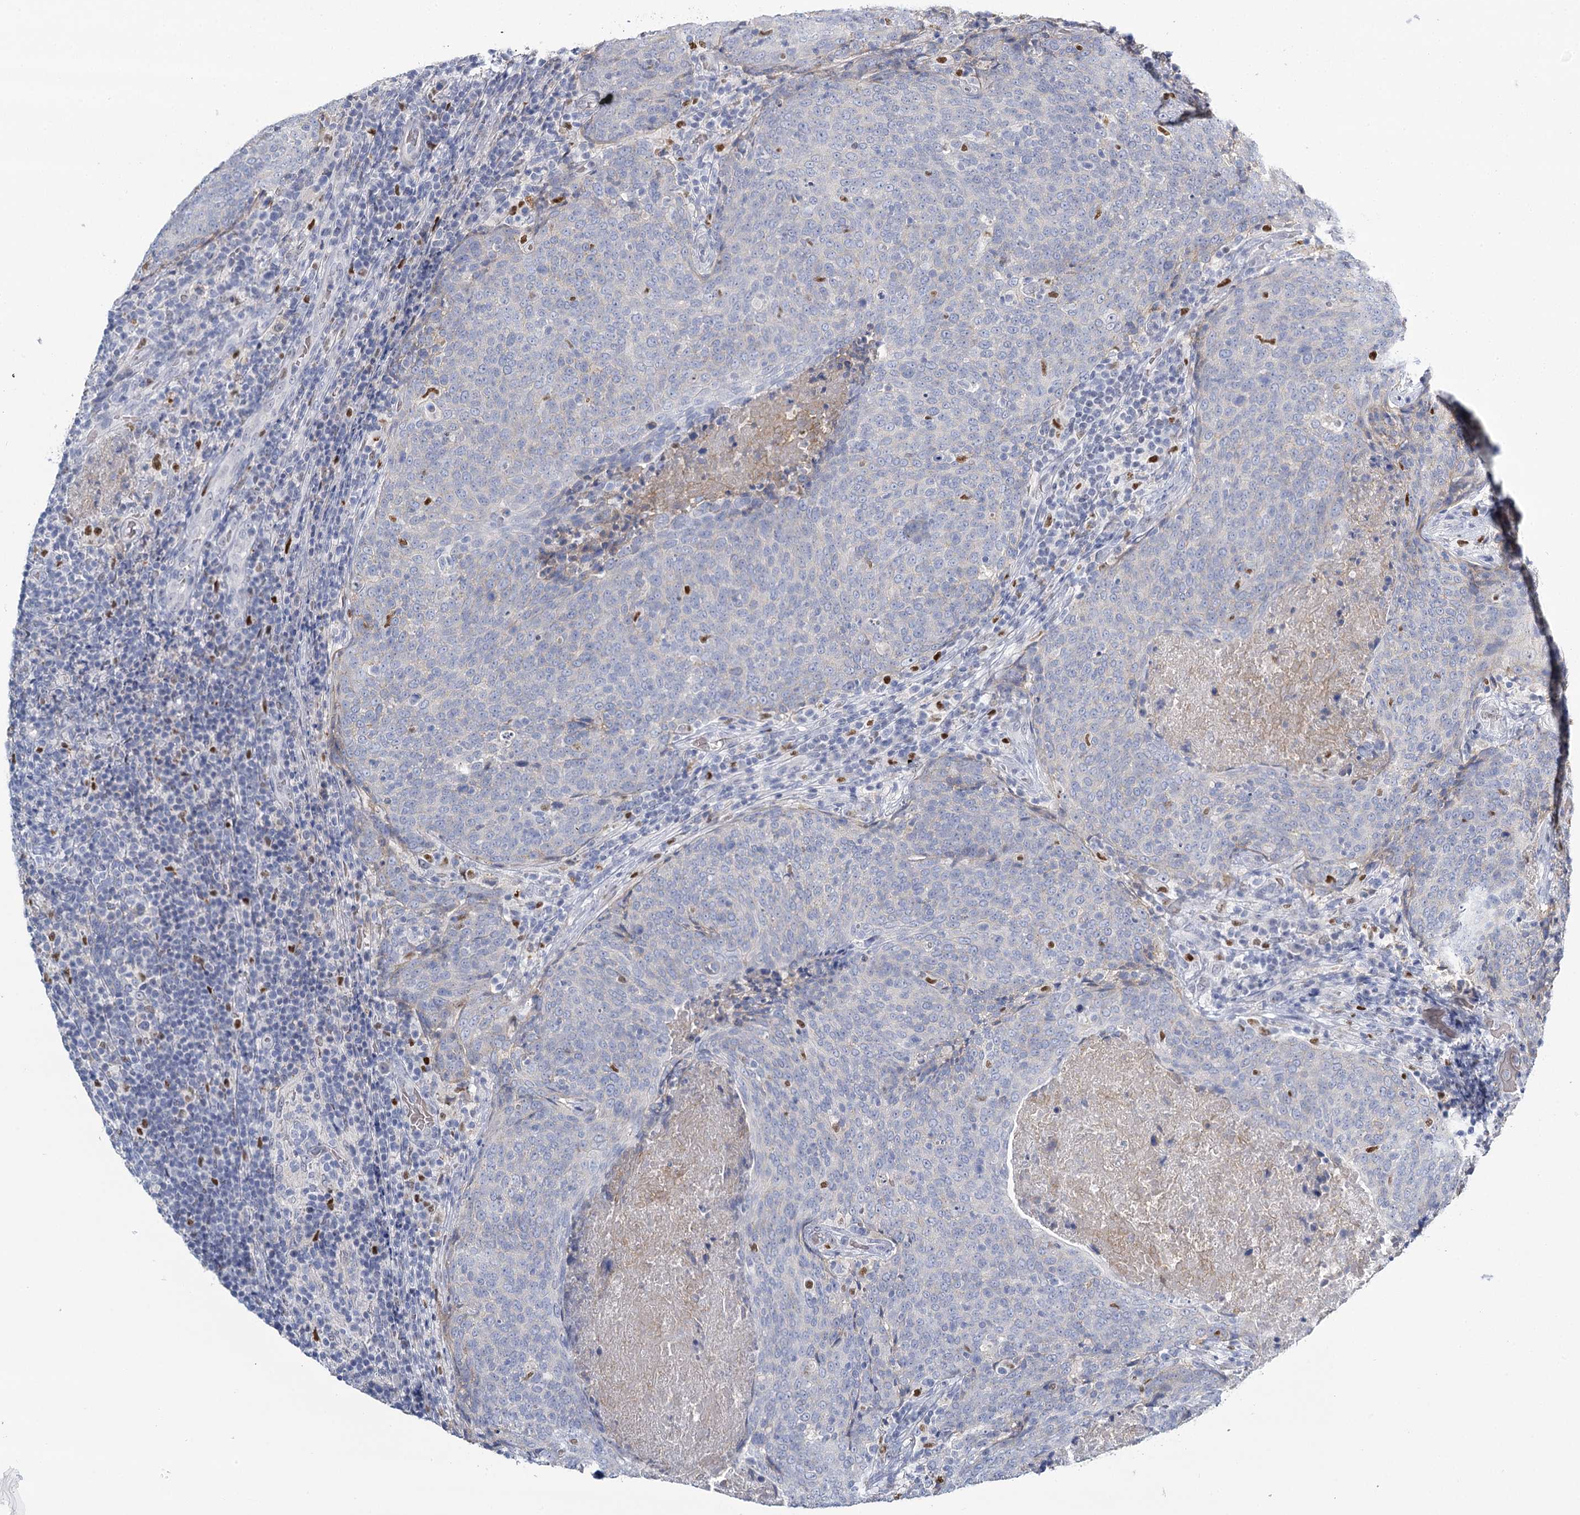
{"staining": {"intensity": "negative", "quantity": "none", "location": "none"}, "tissue": "head and neck cancer", "cell_type": "Tumor cells", "image_type": "cancer", "snomed": [{"axis": "morphology", "description": "Squamous cell carcinoma, NOS"}, {"axis": "morphology", "description": "Squamous cell carcinoma, metastatic, NOS"}, {"axis": "topography", "description": "Lymph node"}, {"axis": "topography", "description": "Head-Neck"}], "caption": "This micrograph is of head and neck cancer stained with immunohistochemistry (IHC) to label a protein in brown with the nuclei are counter-stained blue. There is no expression in tumor cells.", "gene": "IGSF3", "patient": {"sex": "male", "age": 62}}